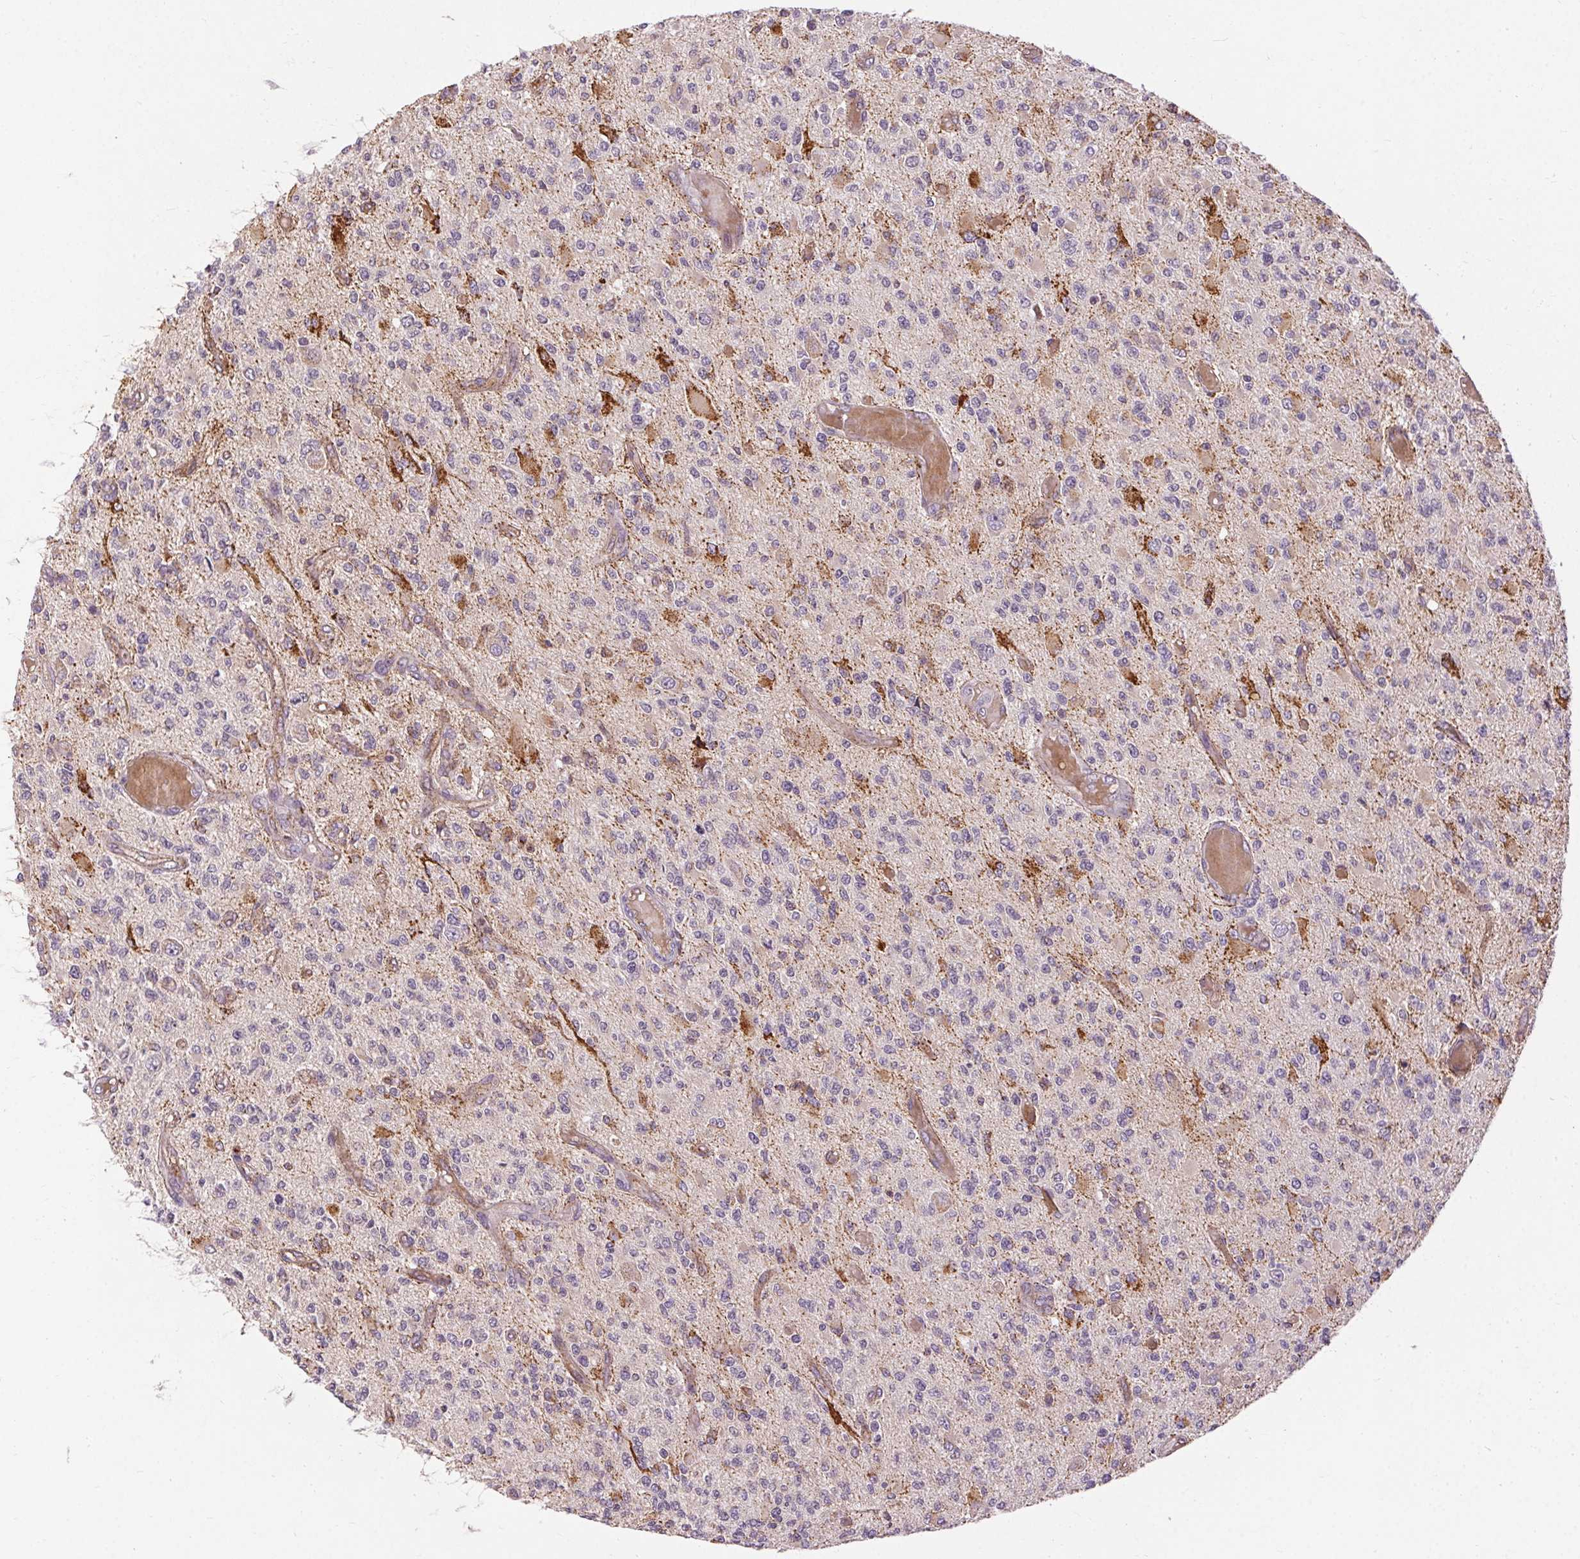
{"staining": {"intensity": "strong", "quantity": "<25%", "location": "cytoplasmic/membranous"}, "tissue": "glioma", "cell_type": "Tumor cells", "image_type": "cancer", "snomed": [{"axis": "morphology", "description": "Glioma, malignant, High grade"}, {"axis": "topography", "description": "Brain"}], "caption": "Immunohistochemistry image of neoplastic tissue: malignant glioma (high-grade) stained using immunohistochemistry shows medium levels of strong protein expression localized specifically in the cytoplasmic/membranous of tumor cells, appearing as a cytoplasmic/membranous brown color.", "gene": "REP15", "patient": {"sex": "female", "age": 63}}